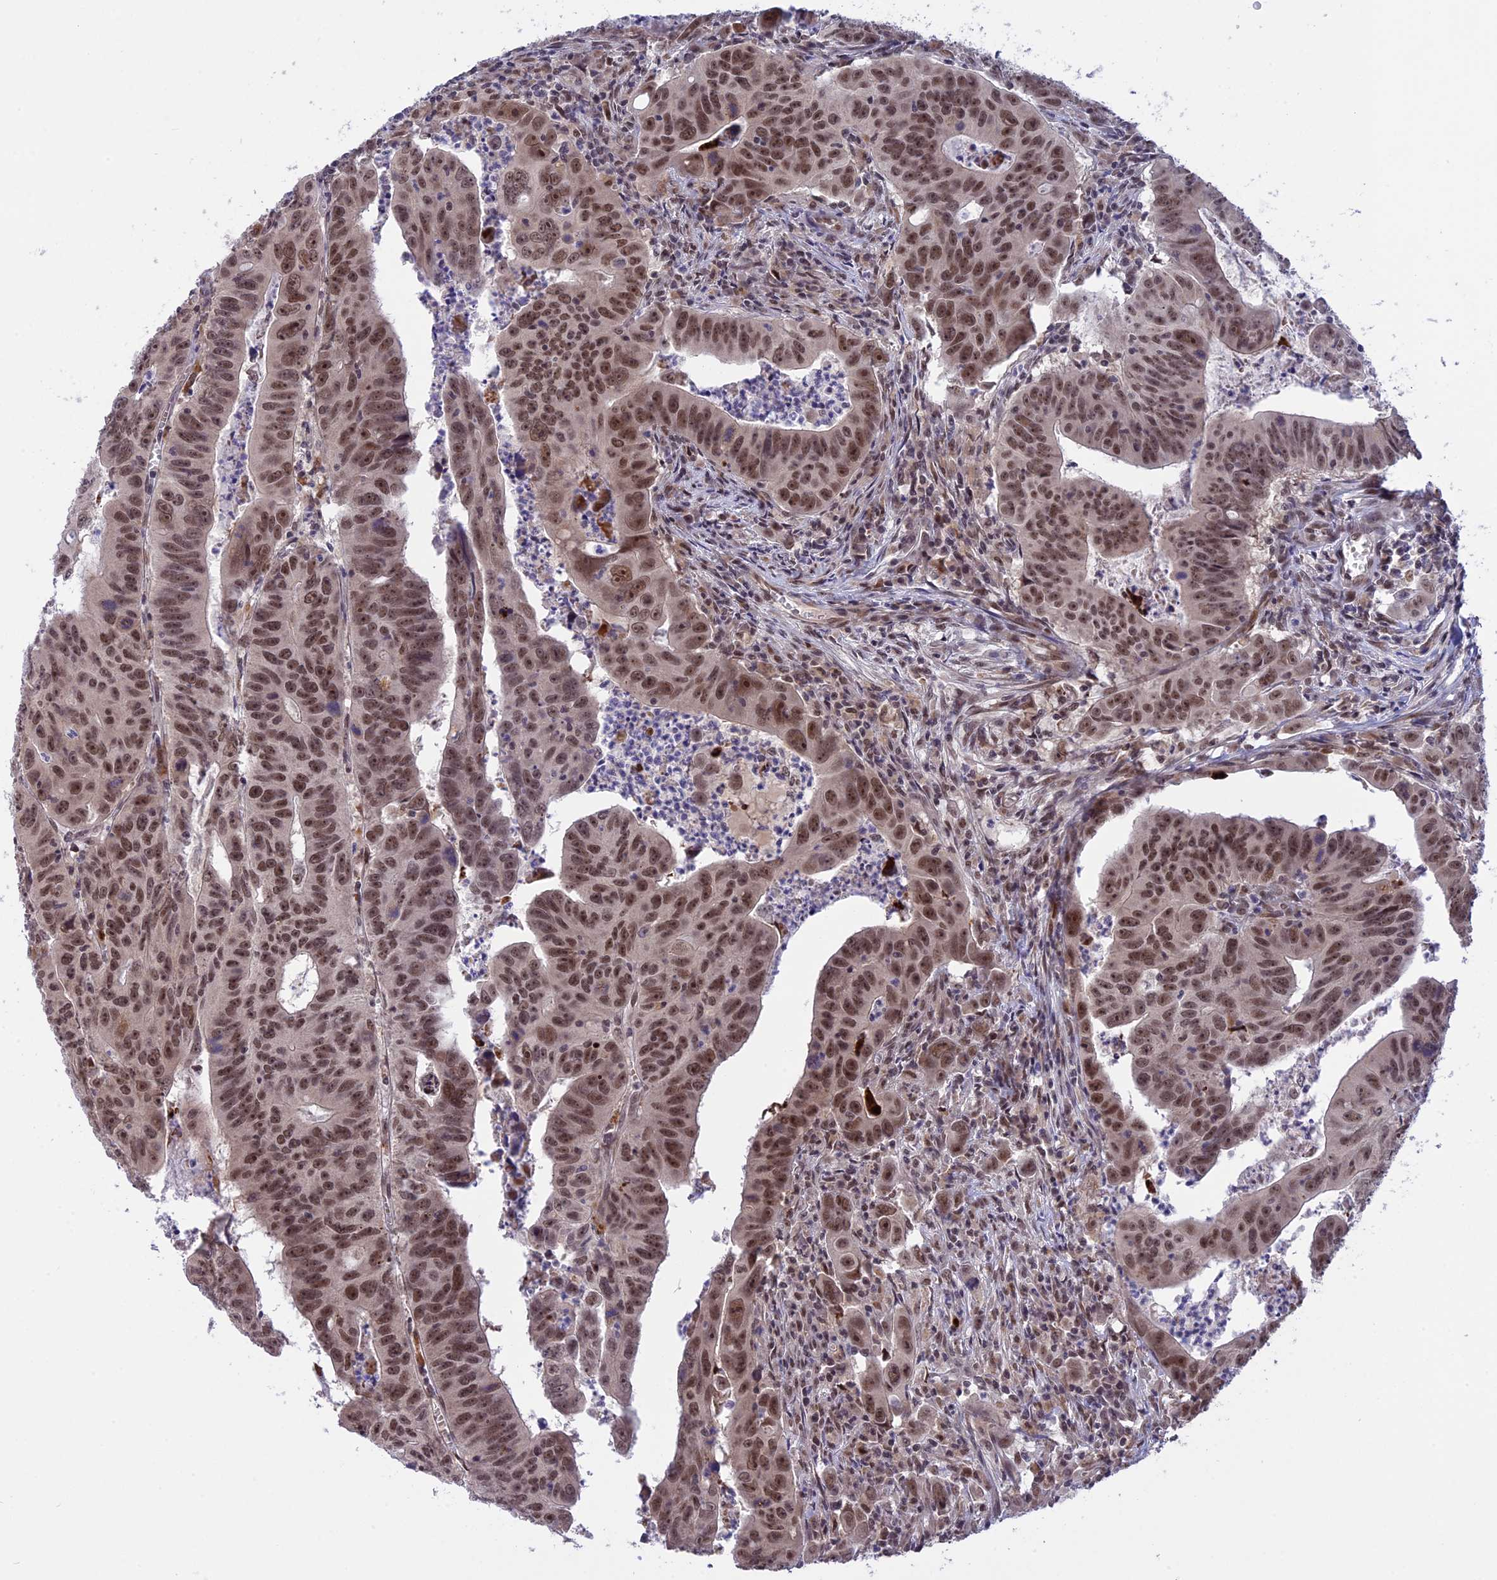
{"staining": {"intensity": "moderate", "quantity": ">75%", "location": "nuclear"}, "tissue": "colorectal cancer", "cell_type": "Tumor cells", "image_type": "cancer", "snomed": [{"axis": "morphology", "description": "Adenocarcinoma, NOS"}, {"axis": "topography", "description": "Rectum"}], "caption": "Protein expression by immunohistochemistry reveals moderate nuclear expression in about >75% of tumor cells in colorectal cancer (adenocarcinoma).", "gene": "POLR2C", "patient": {"sex": "male", "age": 69}}